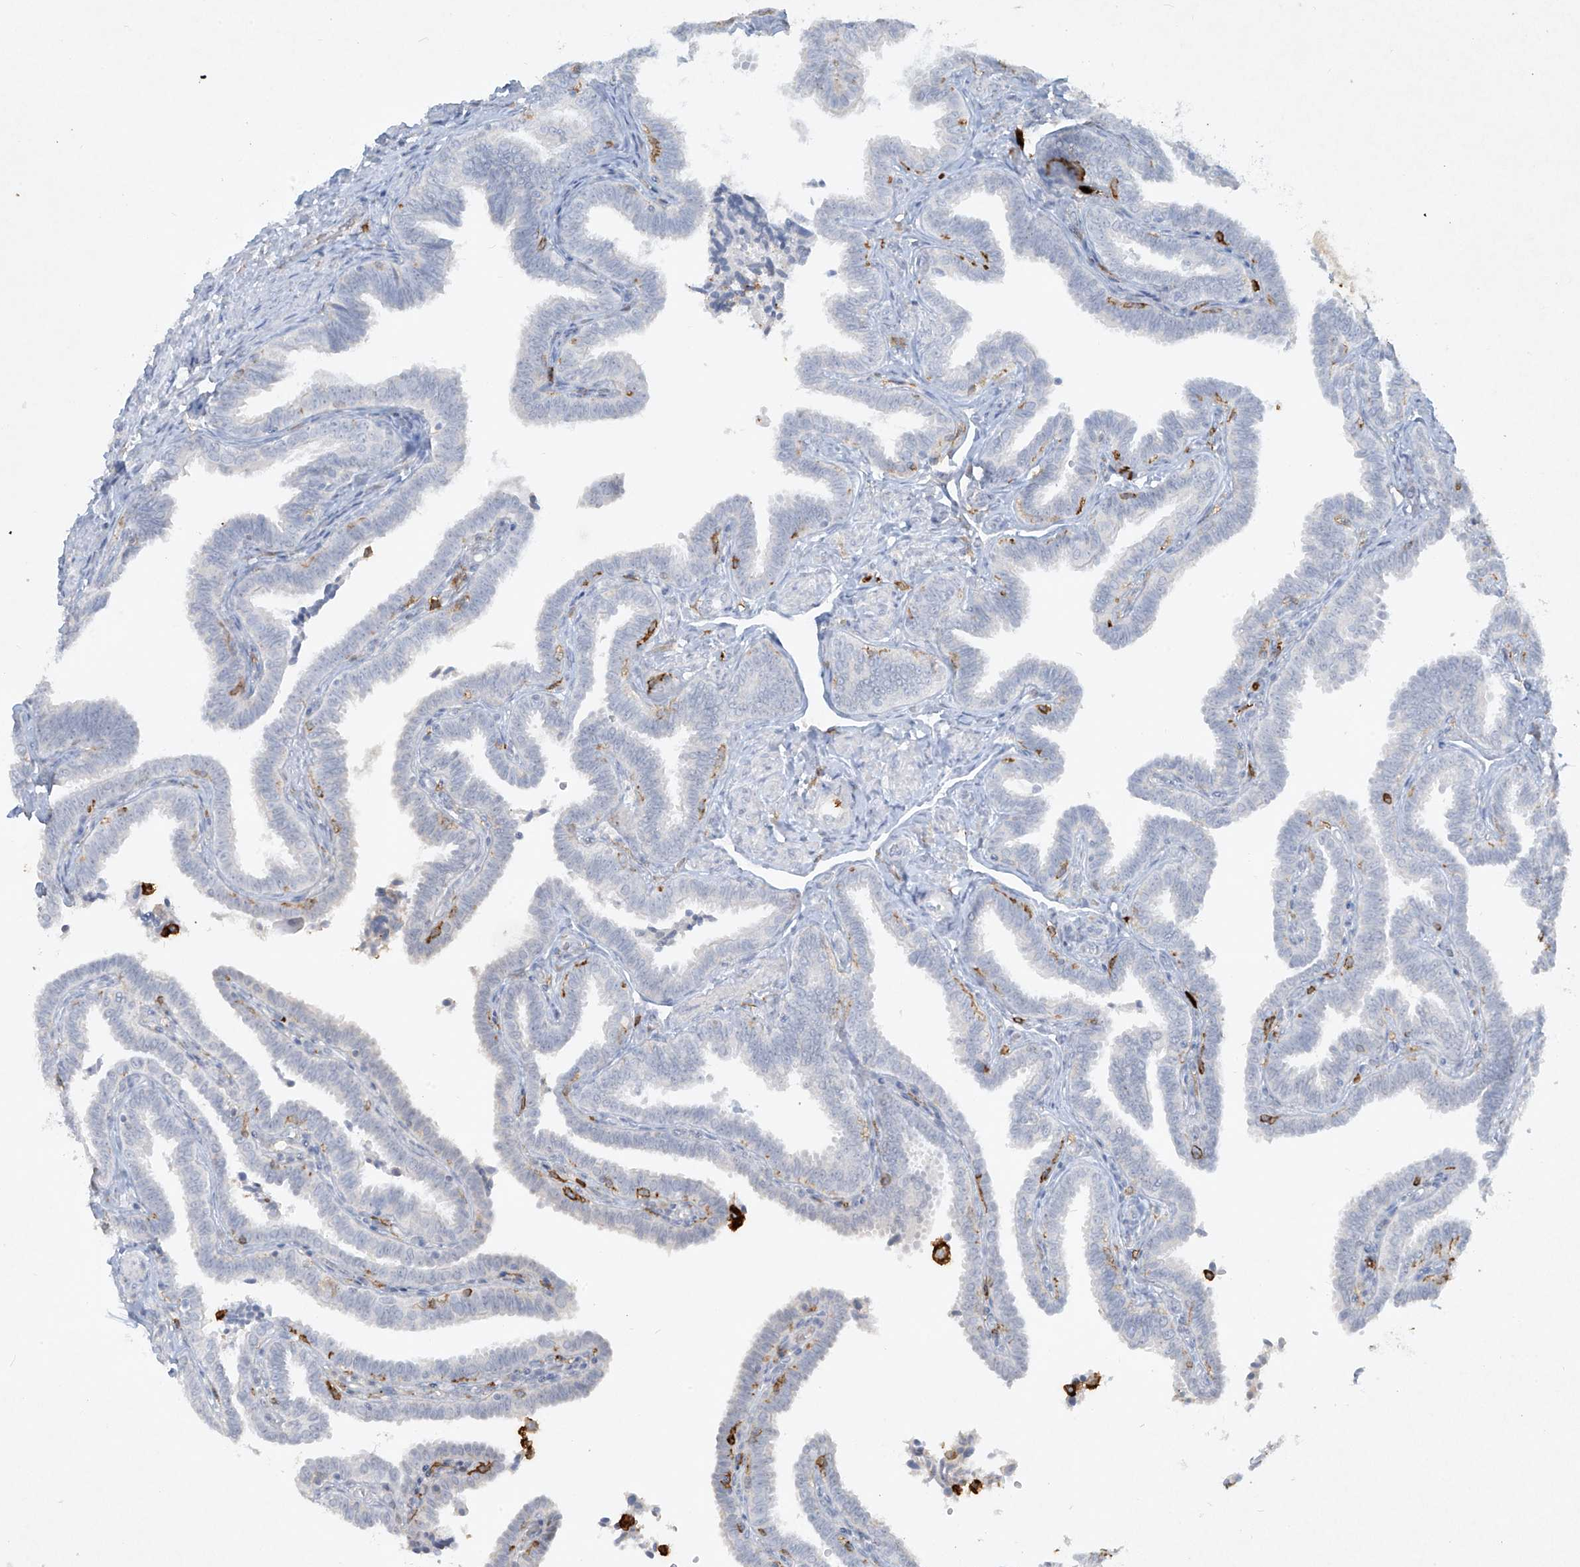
{"staining": {"intensity": "negative", "quantity": "none", "location": "none"}, "tissue": "fallopian tube", "cell_type": "Glandular cells", "image_type": "normal", "snomed": [{"axis": "morphology", "description": "Normal tissue, NOS"}, {"axis": "topography", "description": "Fallopian tube"}], "caption": "Fallopian tube stained for a protein using IHC reveals no staining glandular cells.", "gene": "FCGR3A", "patient": {"sex": "female", "age": 39}}